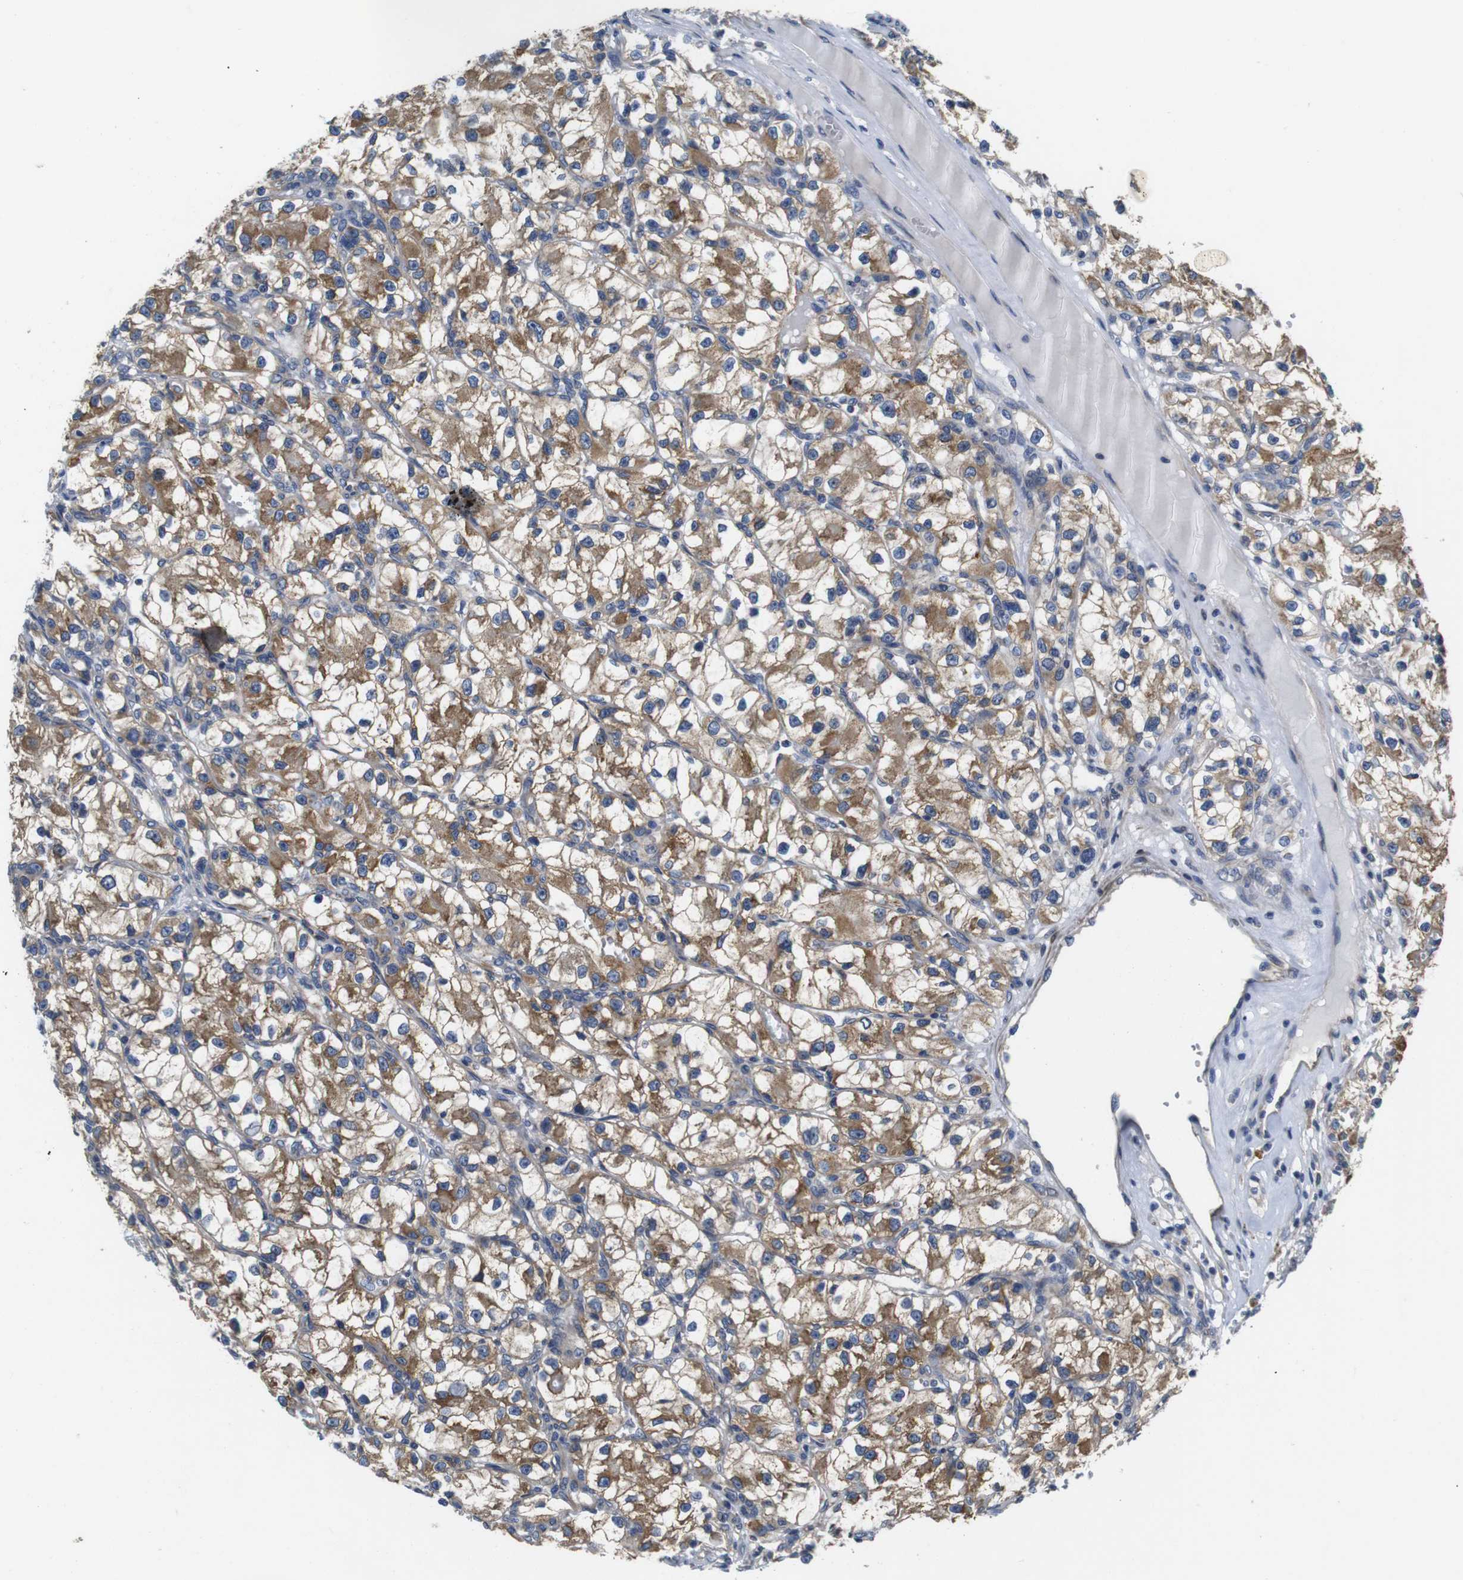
{"staining": {"intensity": "moderate", "quantity": ">75%", "location": "cytoplasmic/membranous"}, "tissue": "renal cancer", "cell_type": "Tumor cells", "image_type": "cancer", "snomed": [{"axis": "morphology", "description": "Adenocarcinoma, NOS"}, {"axis": "topography", "description": "Kidney"}], "caption": "Immunohistochemical staining of human renal cancer demonstrates medium levels of moderate cytoplasmic/membranous positivity in about >75% of tumor cells.", "gene": "MARCHF7", "patient": {"sex": "female", "age": 57}}